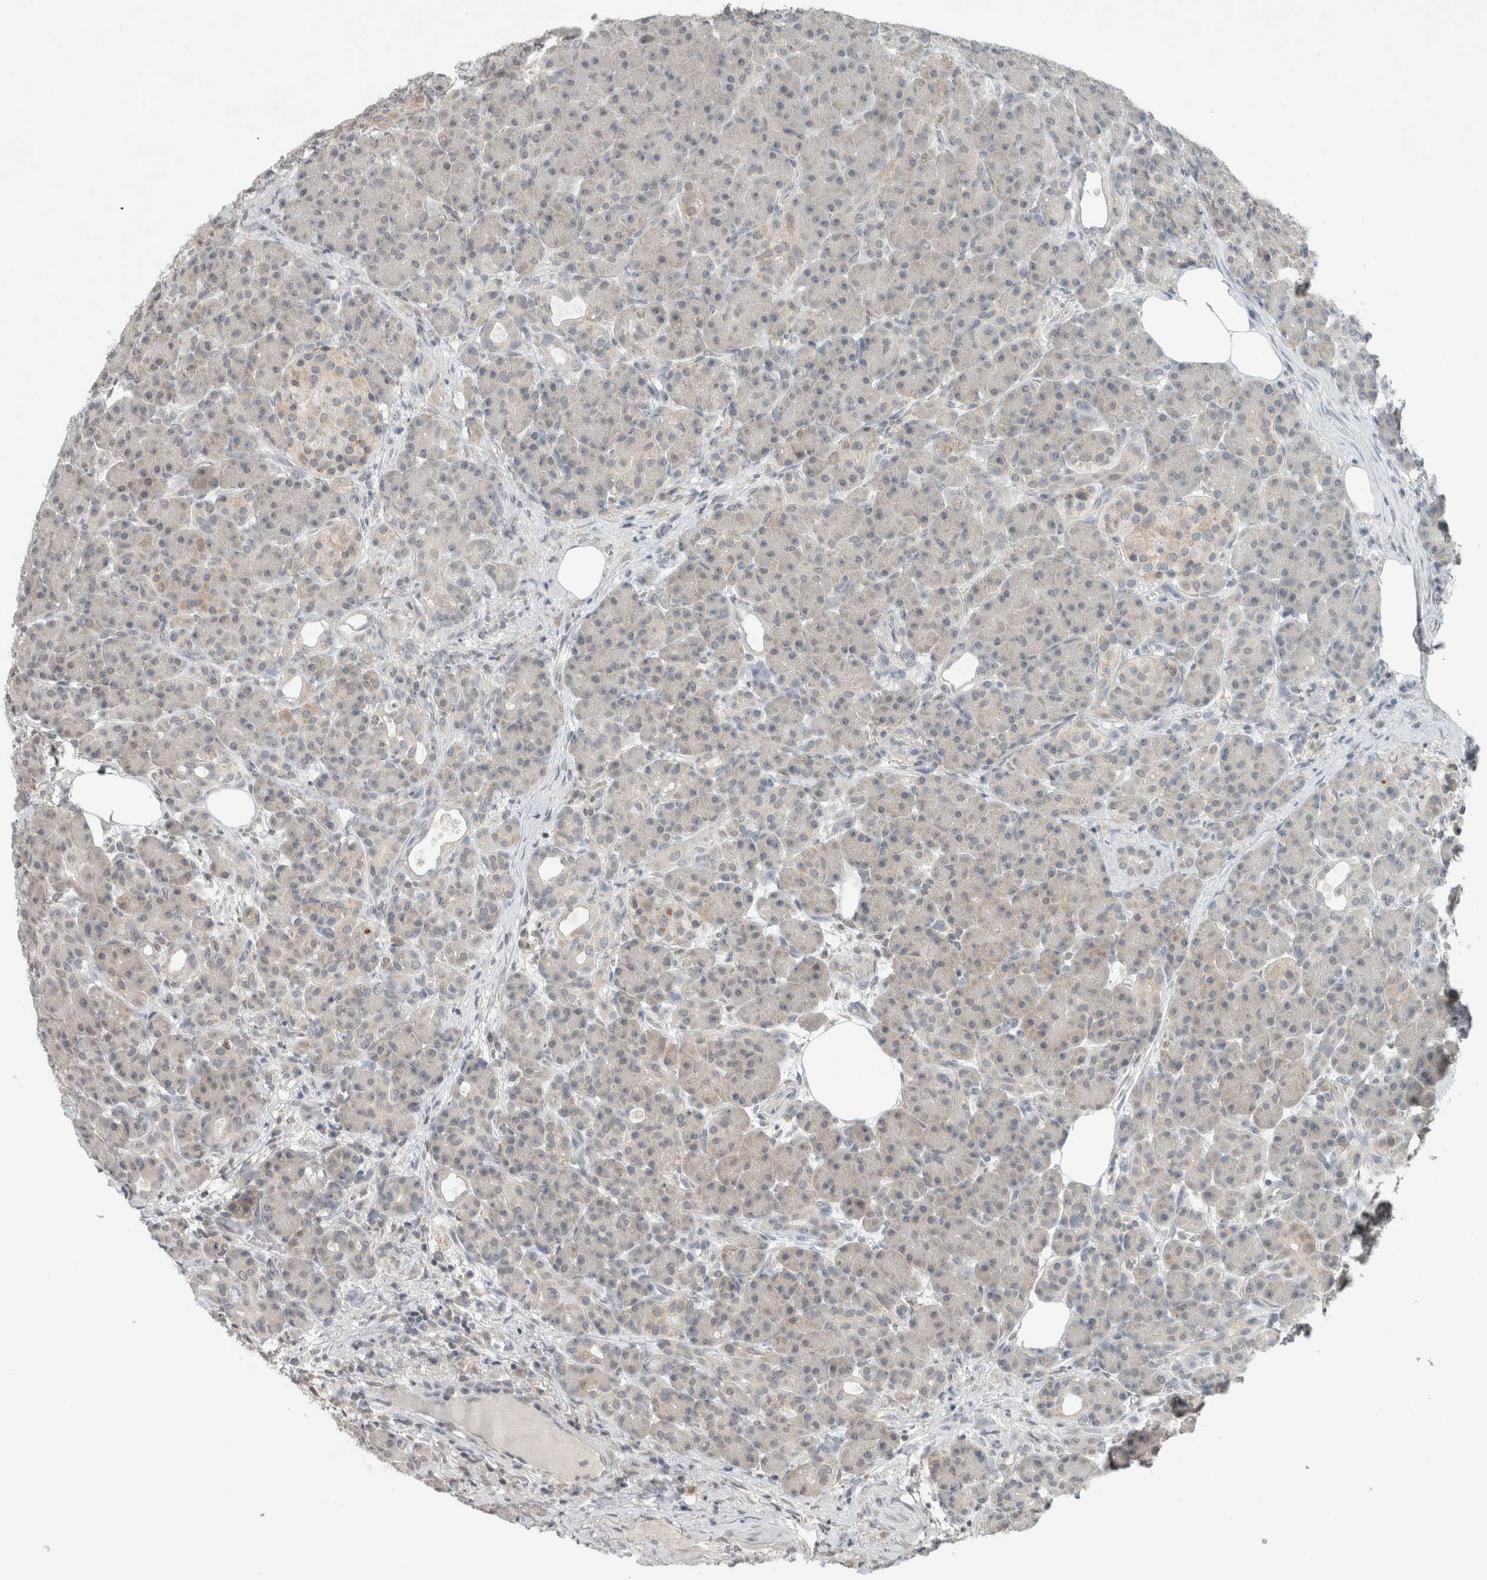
{"staining": {"intensity": "weak", "quantity": "<25%", "location": "cytoplasmic/membranous"}, "tissue": "pancreas", "cell_type": "Exocrine glandular cells", "image_type": "normal", "snomed": [{"axis": "morphology", "description": "Normal tissue, NOS"}, {"axis": "topography", "description": "Pancreas"}], "caption": "This micrograph is of normal pancreas stained with immunohistochemistry (IHC) to label a protein in brown with the nuclei are counter-stained blue. There is no staining in exocrine glandular cells. The staining was performed using DAB to visualize the protein expression in brown, while the nuclei were stained in blue with hematoxylin (Magnification: 20x).", "gene": "TRIT1", "patient": {"sex": "male", "age": 63}}